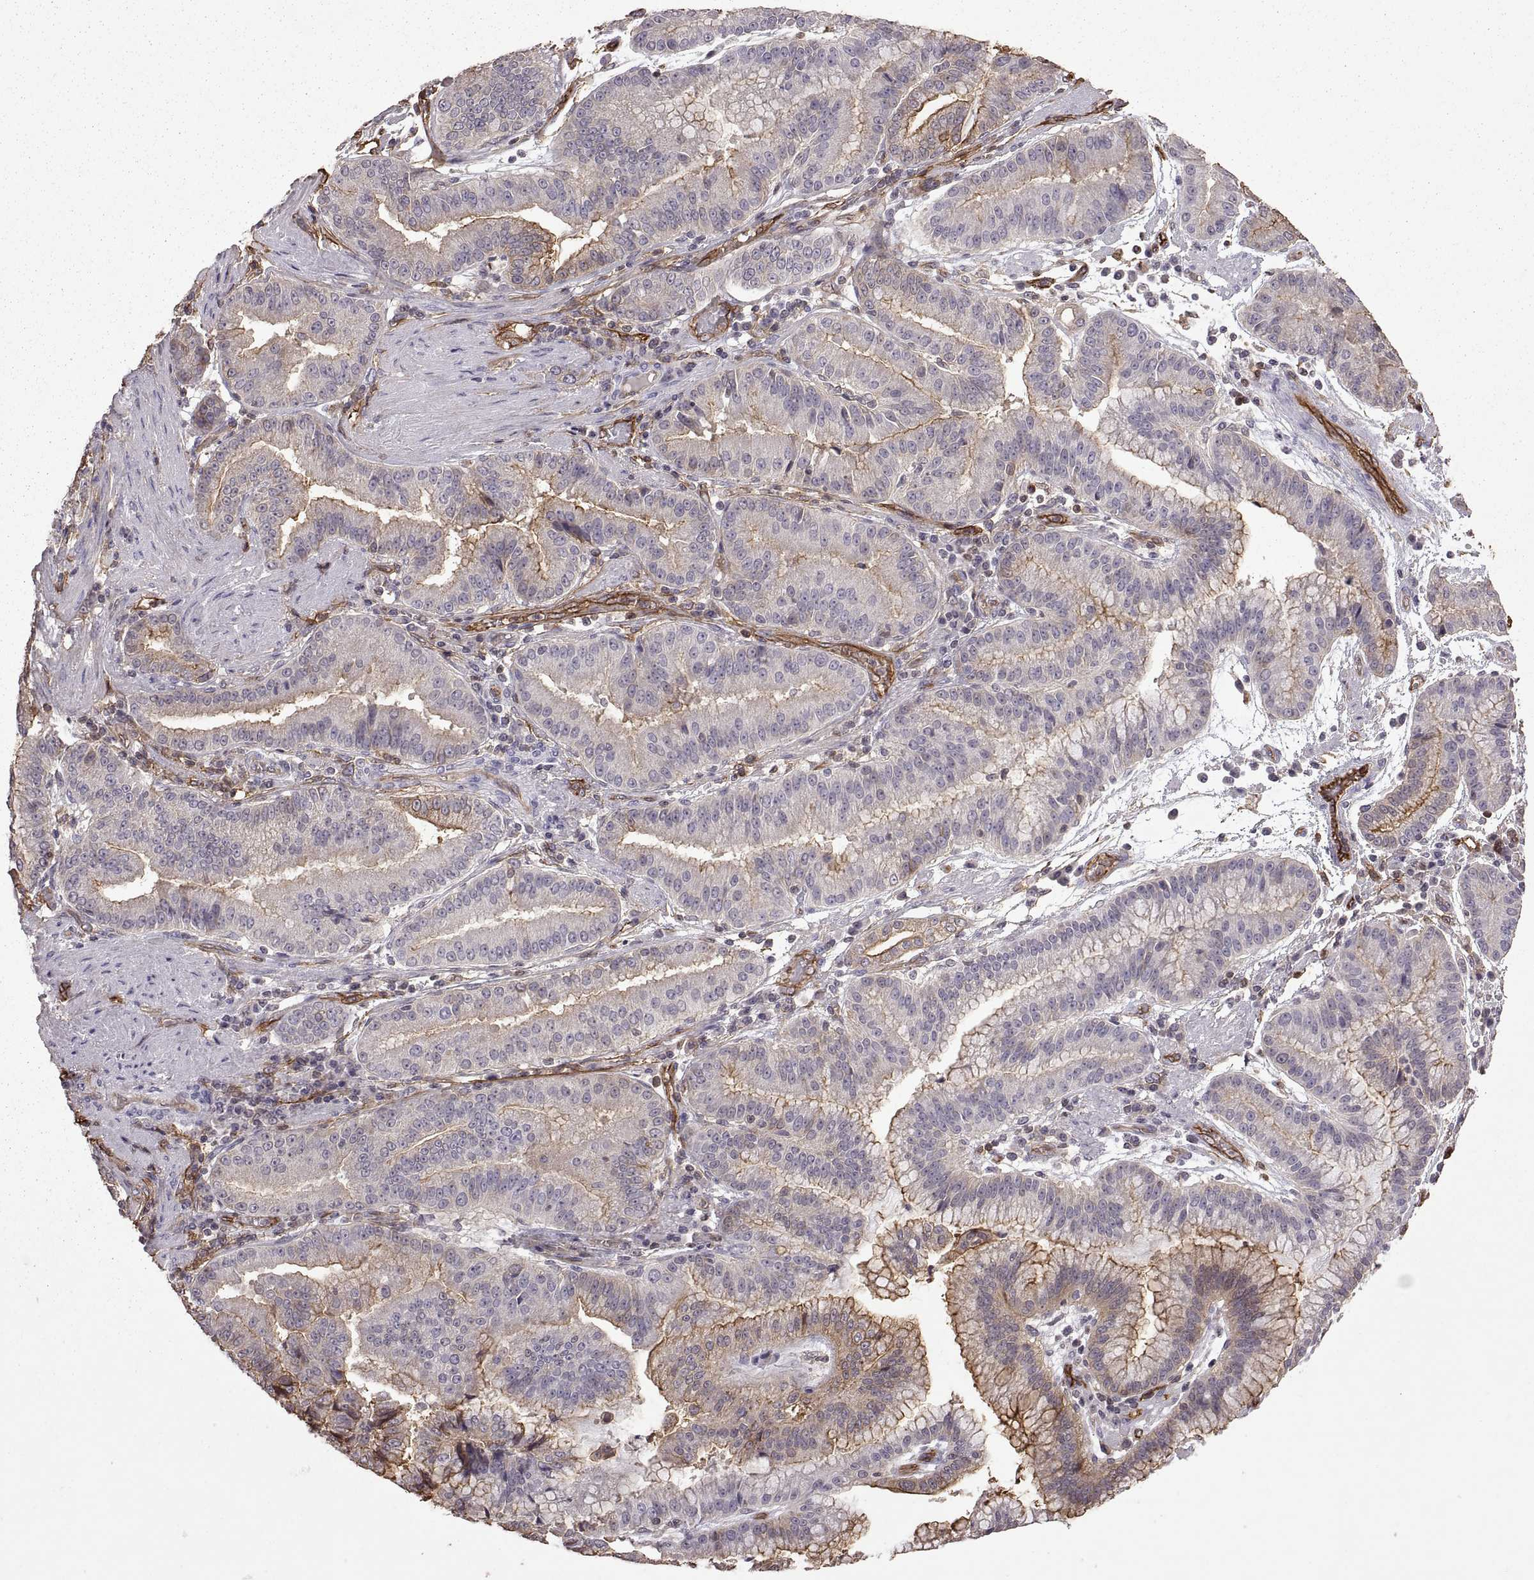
{"staining": {"intensity": "moderate", "quantity": "25%-75%", "location": "cytoplasmic/membranous"}, "tissue": "stomach cancer", "cell_type": "Tumor cells", "image_type": "cancer", "snomed": [{"axis": "morphology", "description": "Adenocarcinoma, NOS"}, {"axis": "topography", "description": "Stomach"}], "caption": "A high-resolution photomicrograph shows IHC staining of stomach cancer, which demonstrates moderate cytoplasmic/membranous staining in approximately 25%-75% of tumor cells.", "gene": "S100A10", "patient": {"sex": "male", "age": 83}}